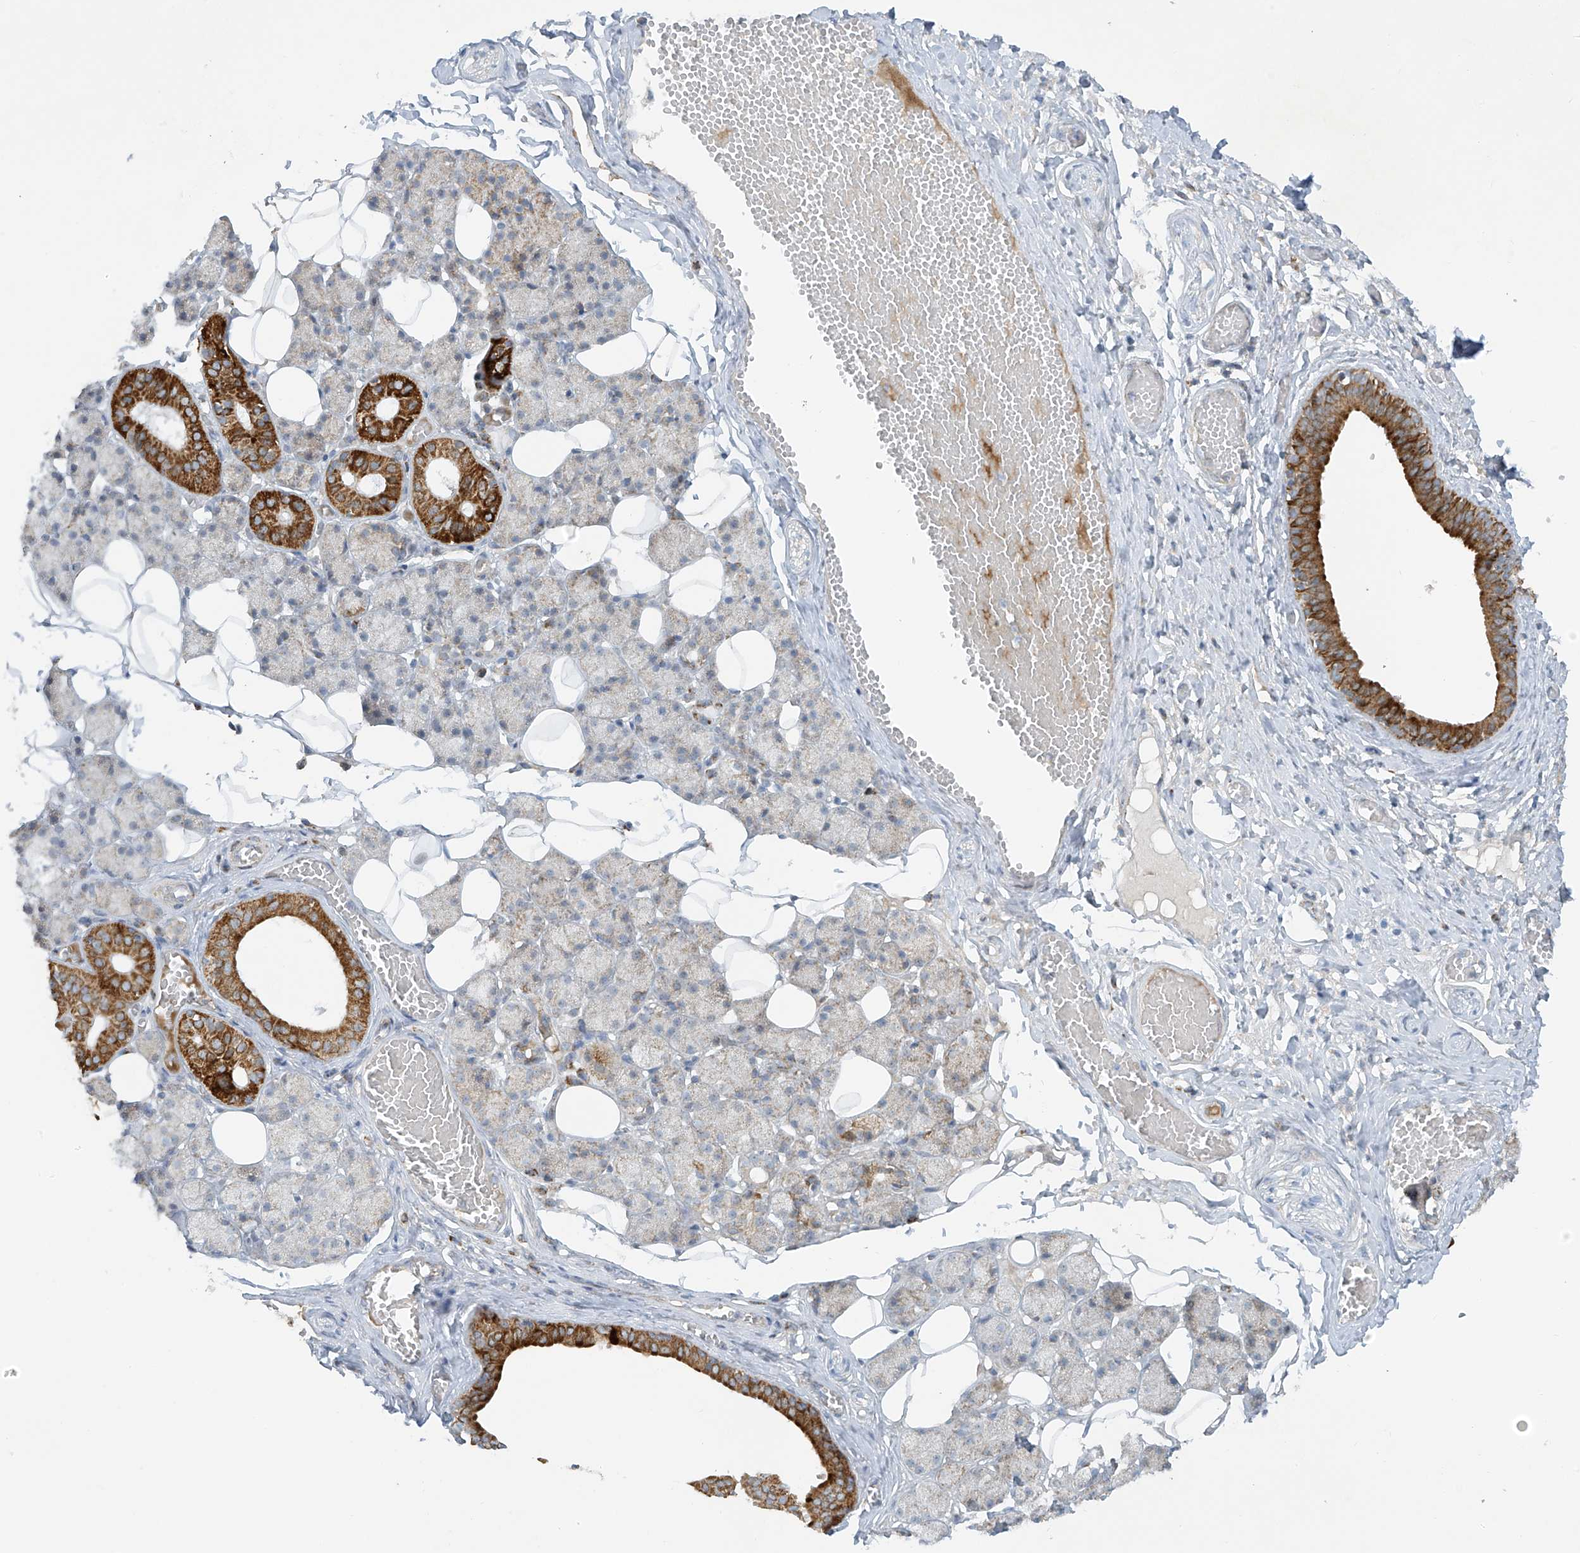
{"staining": {"intensity": "strong", "quantity": "25%-75%", "location": "cytoplasmic/membranous"}, "tissue": "salivary gland", "cell_type": "Glandular cells", "image_type": "normal", "snomed": [{"axis": "morphology", "description": "Normal tissue, NOS"}, {"axis": "topography", "description": "Salivary gland"}], "caption": "A brown stain shows strong cytoplasmic/membranous staining of a protein in glandular cells of unremarkable salivary gland. (Brightfield microscopy of DAB IHC at high magnification).", "gene": "SMDT1", "patient": {"sex": "female", "age": 33}}